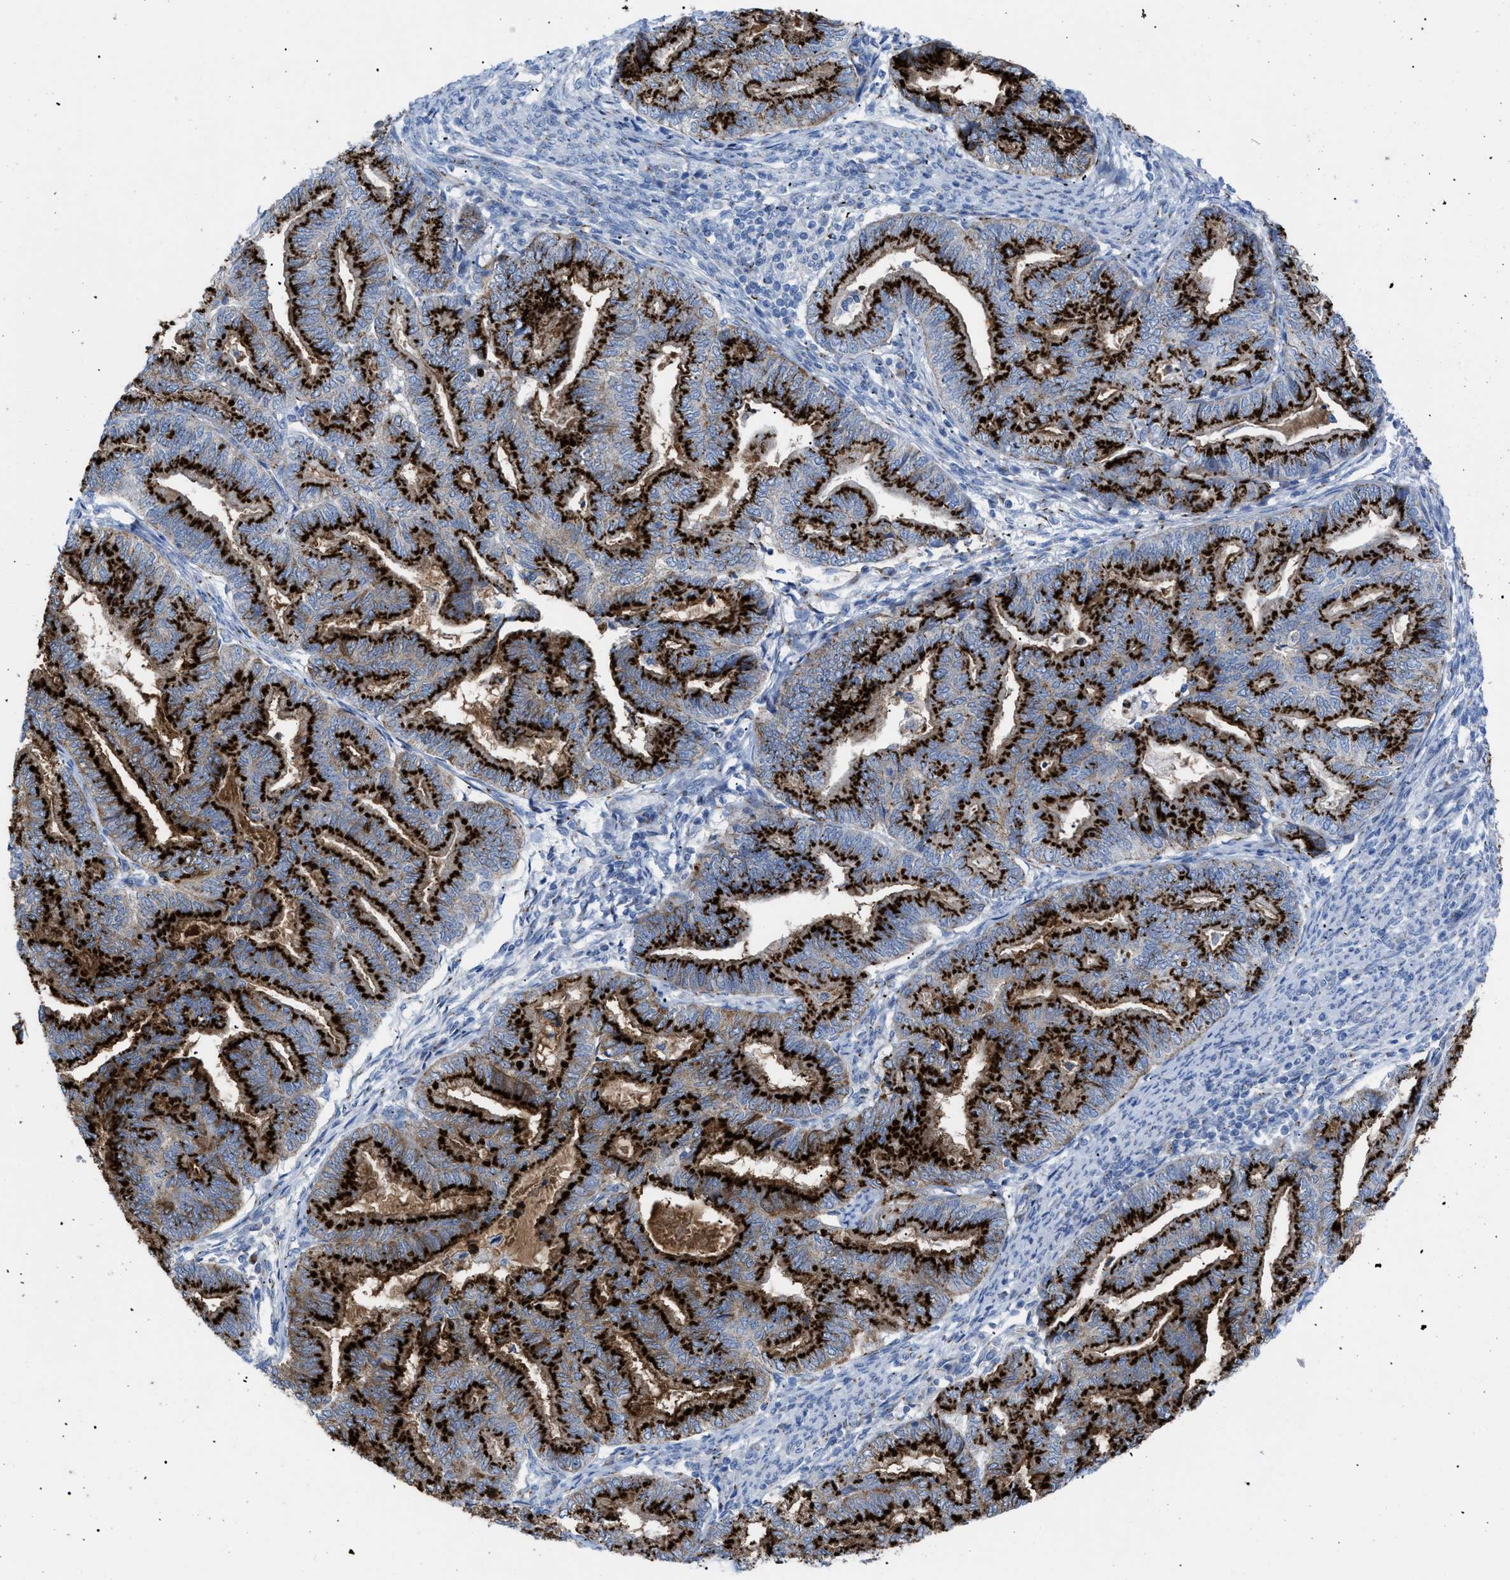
{"staining": {"intensity": "strong", "quantity": ">75%", "location": "cytoplasmic/membranous"}, "tissue": "endometrial cancer", "cell_type": "Tumor cells", "image_type": "cancer", "snomed": [{"axis": "morphology", "description": "Adenocarcinoma, NOS"}, {"axis": "topography", "description": "Endometrium"}], "caption": "Strong cytoplasmic/membranous protein positivity is present in approximately >75% of tumor cells in endometrial adenocarcinoma.", "gene": "TMEM17", "patient": {"sex": "female", "age": 79}}